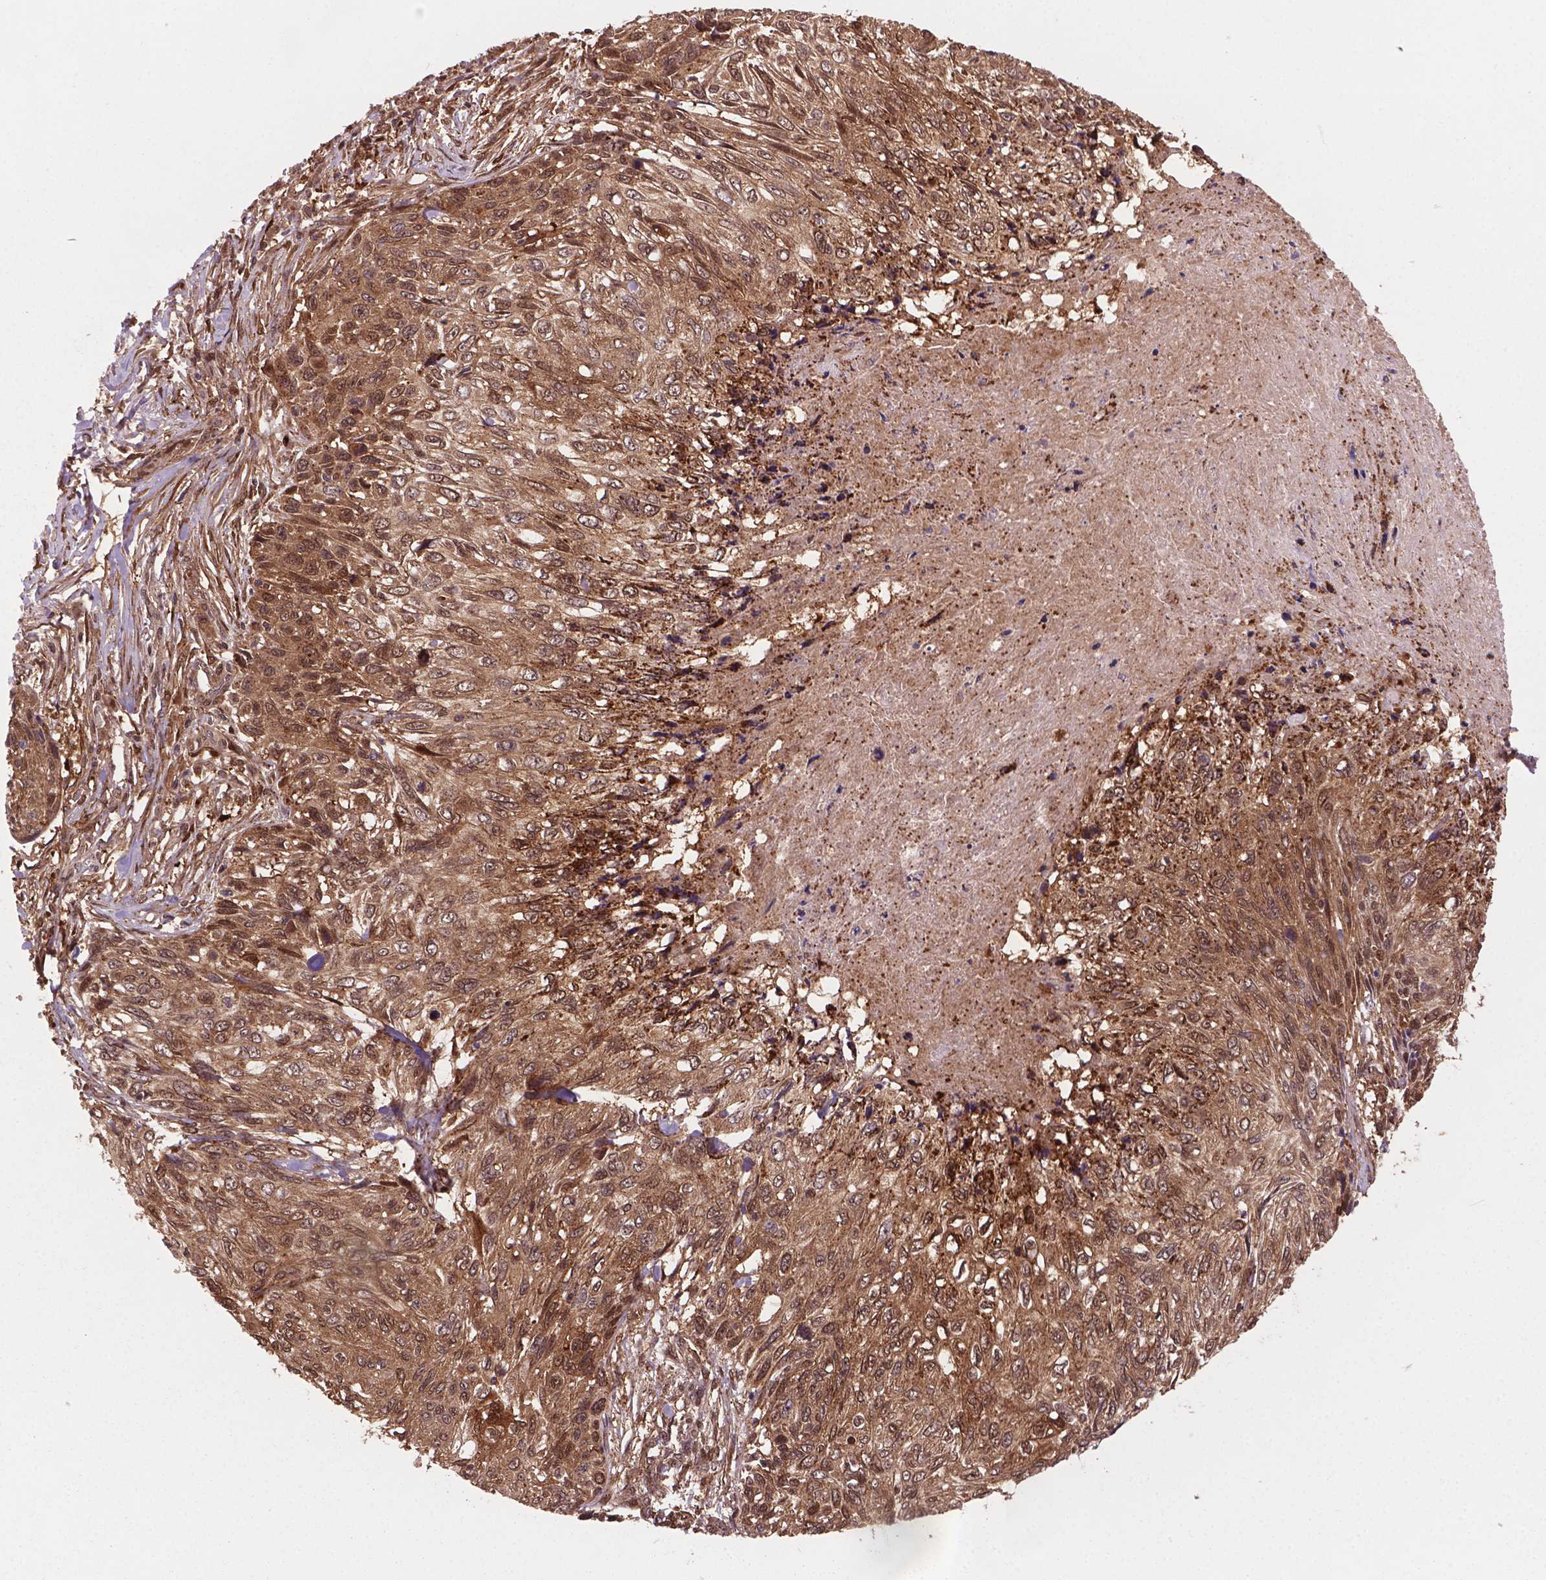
{"staining": {"intensity": "moderate", "quantity": ">75%", "location": "cytoplasmic/membranous,nuclear"}, "tissue": "skin cancer", "cell_type": "Tumor cells", "image_type": "cancer", "snomed": [{"axis": "morphology", "description": "Squamous cell carcinoma, NOS"}, {"axis": "topography", "description": "Skin"}], "caption": "Immunohistochemistry photomicrograph of human skin cancer stained for a protein (brown), which shows medium levels of moderate cytoplasmic/membranous and nuclear expression in approximately >75% of tumor cells.", "gene": "PLIN3", "patient": {"sex": "male", "age": 92}}